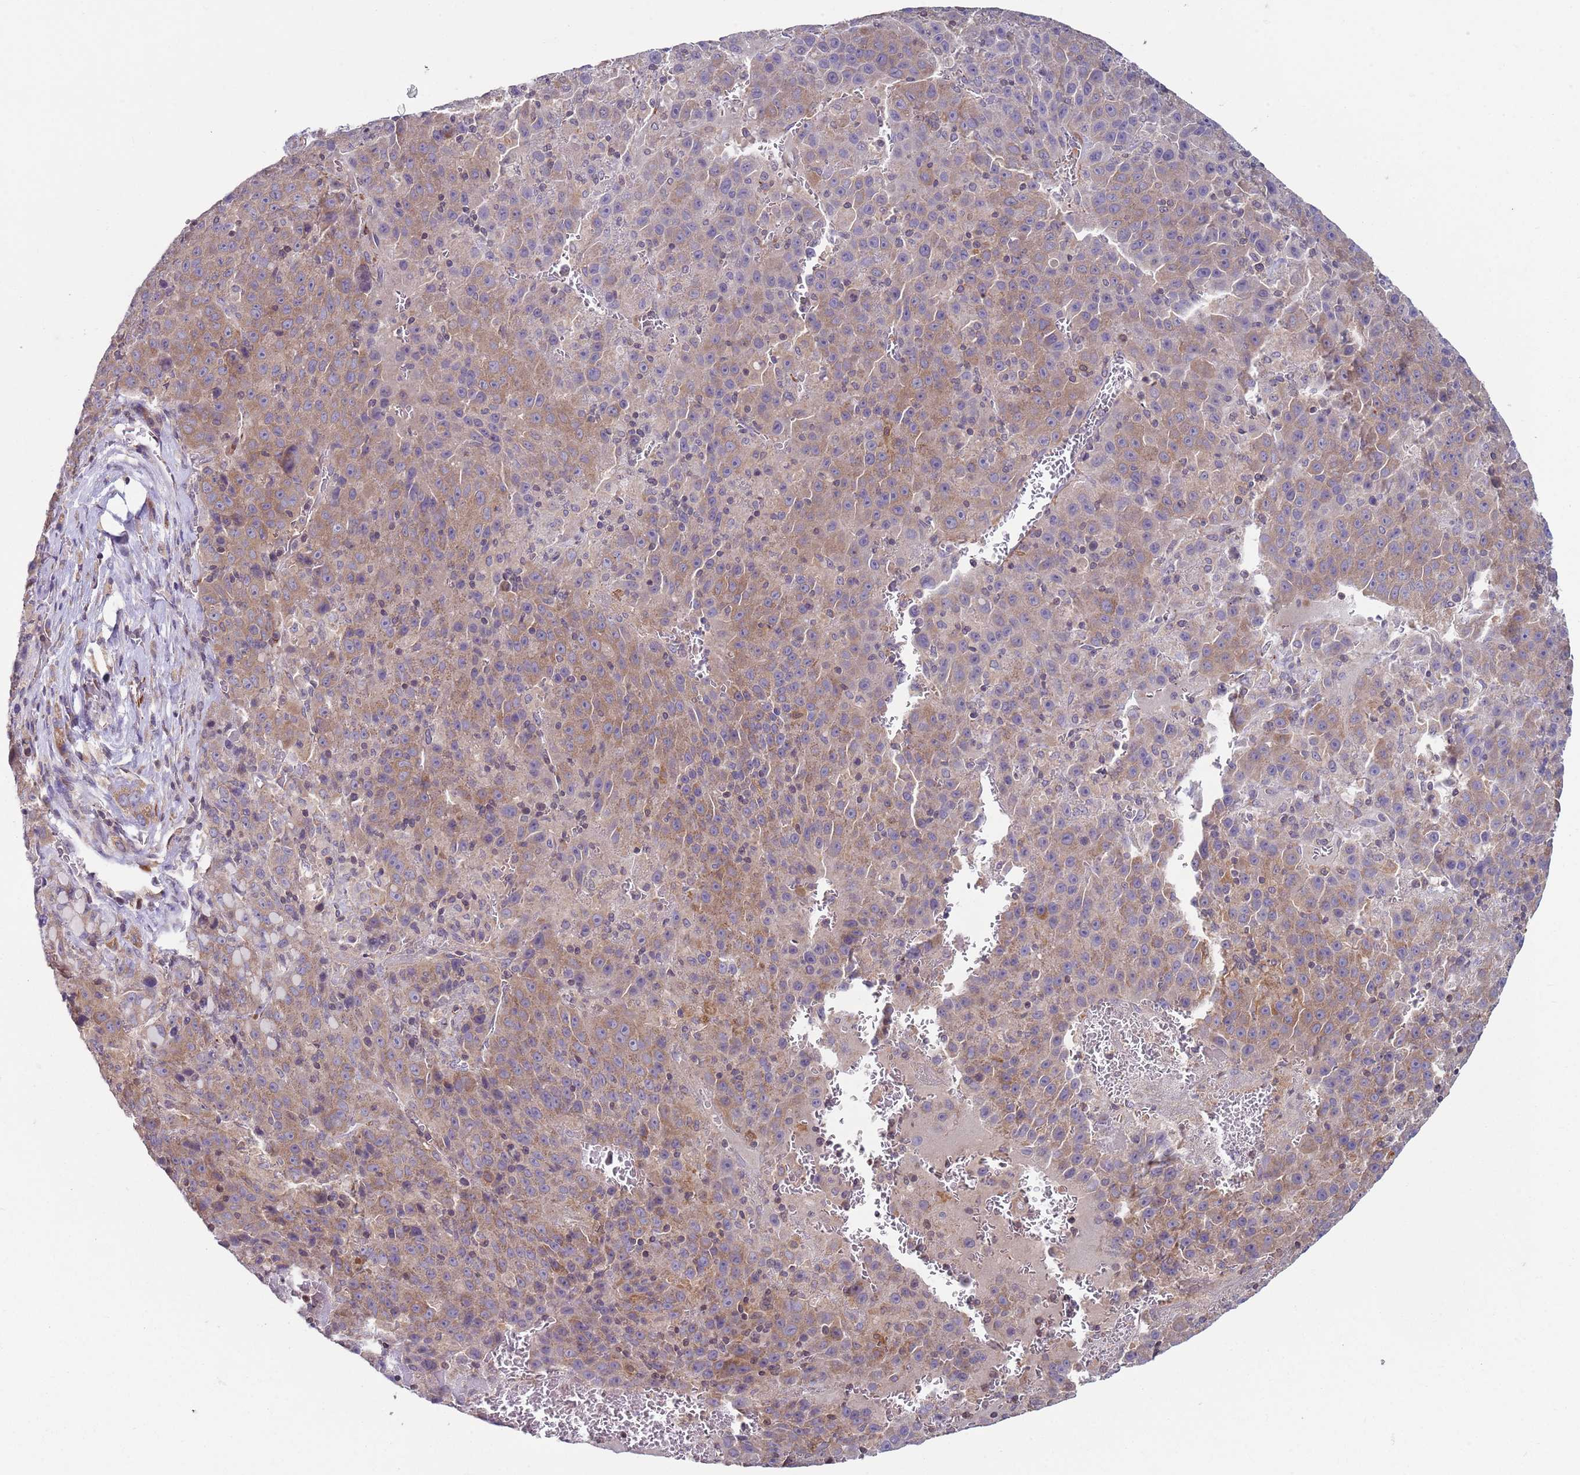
{"staining": {"intensity": "weak", "quantity": "25%-75%", "location": "cytoplasmic/membranous"}, "tissue": "liver cancer", "cell_type": "Tumor cells", "image_type": "cancer", "snomed": [{"axis": "morphology", "description": "Carcinoma, Hepatocellular, NOS"}, {"axis": "topography", "description": "Liver"}], "caption": "Tumor cells exhibit low levels of weak cytoplasmic/membranous positivity in approximately 25%-75% of cells in liver cancer (hepatocellular carcinoma).", "gene": "SNAPC4", "patient": {"sex": "female", "age": 53}}